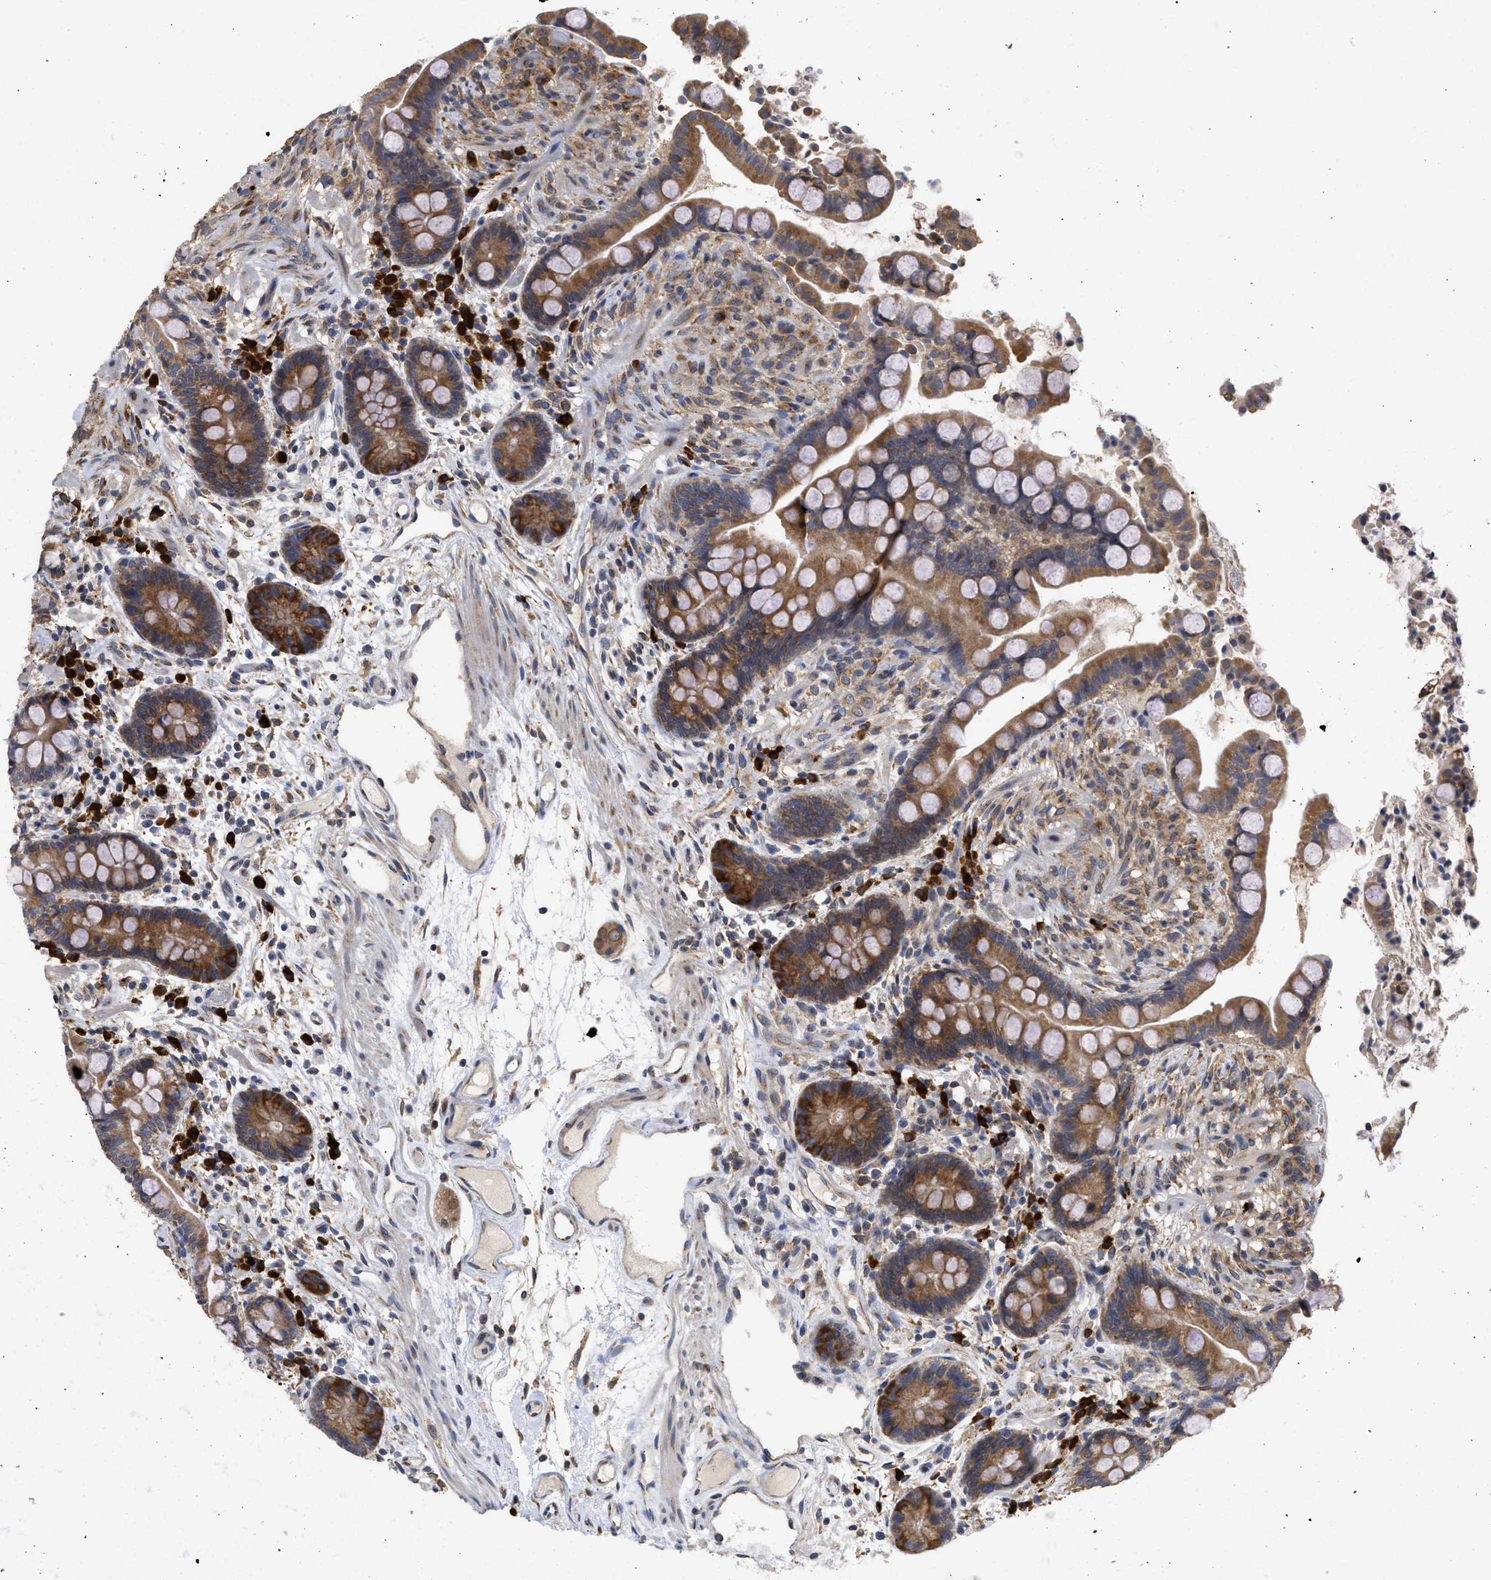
{"staining": {"intensity": "moderate", "quantity": "25%-75%", "location": "cytoplasmic/membranous,nuclear"}, "tissue": "colon", "cell_type": "Endothelial cells", "image_type": "normal", "snomed": [{"axis": "morphology", "description": "Normal tissue, NOS"}, {"axis": "topography", "description": "Colon"}], "caption": "Immunohistochemistry (DAB) staining of unremarkable human colon exhibits moderate cytoplasmic/membranous,nuclear protein staining in about 25%-75% of endothelial cells. (DAB (3,3'-diaminobenzidine) = brown stain, brightfield microscopy at high magnification).", "gene": "DNAJC1", "patient": {"sex": "male", "age": 73}}